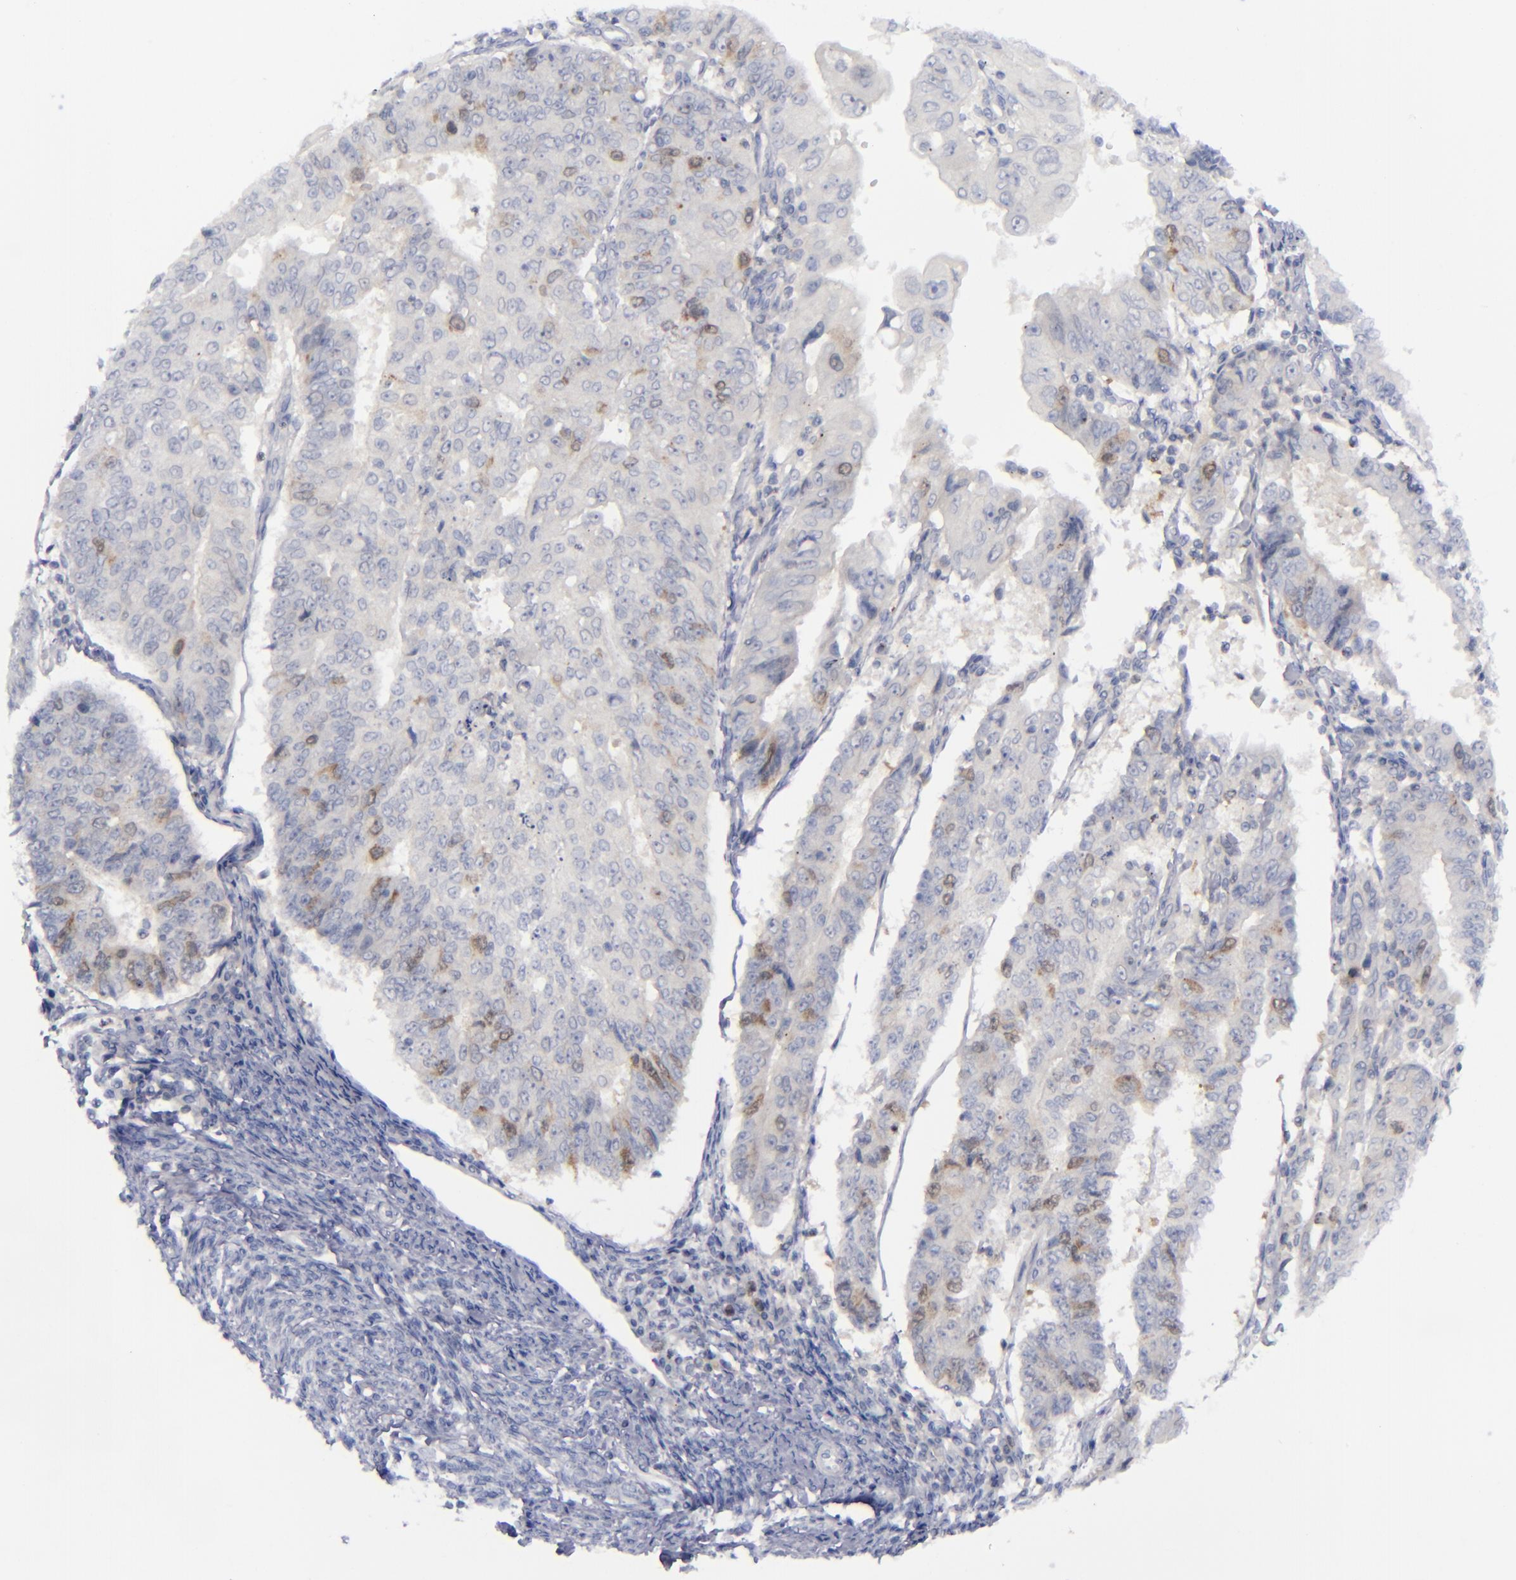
{"staining": {"intensity": "weak", "quantity": "<25%", "location": "cytoplasmic/membranous,nuclear"}, "tissue": "endometrial cancer", "cell_type": "Tumor cells", "image_type": "cancer", "snomed": [{"axis": "morphology", "description": "Adenocarcinoma, NOS"}, {"axis": "topography", "description": "Endometrium"}], "caption": "Micrograph shows no significant protein expression in tumor cells of endometrial adenocarcinoma.", "gene": "AURKA", "patient": {"sex": "female", "age": 75}}